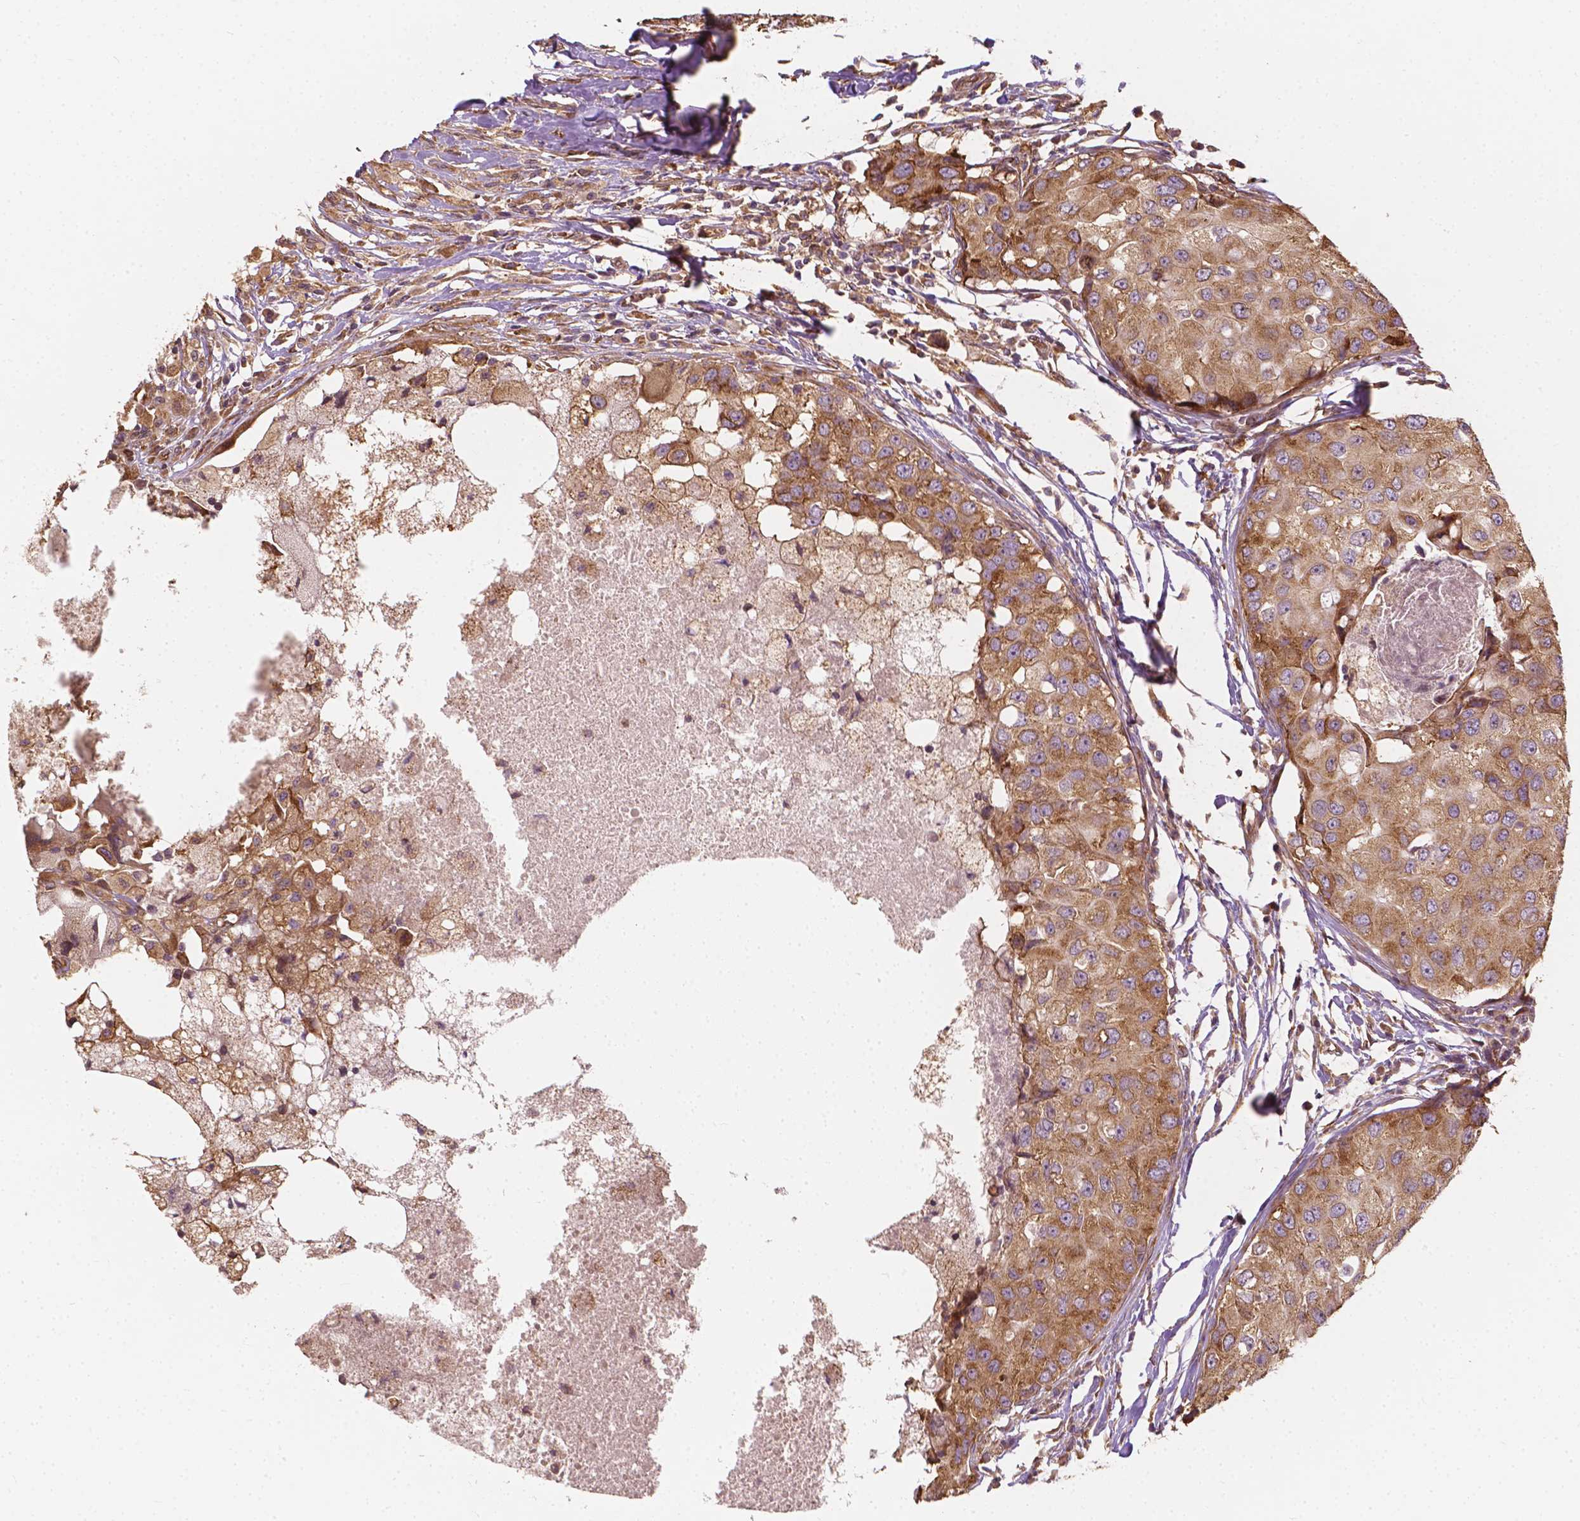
{"staining": {"intensity": "moderate", "quantity": ">75%", "location": "cytoplasmic/membranous"}, "tissue": "breast cancer", "cell_type": "Tumor cells", "image_type": "cancer", "snomed": [{"axis": "morphology", "description": "Duct carcinoma"}, {"axis": "topography", "description": "Breast"}], "caption": "This image reveals breast cancer (infiltrating ductal carcinoma) stained with immunohistochemistry (IHC) to label a protein in brown. The cytoplasmic/membranous of tumor cells show moderate positivity for the protein. Nuclei are counter-stained blue.", "gene": "G3BP1", "patient": {"sex": "female", "age": 27}}